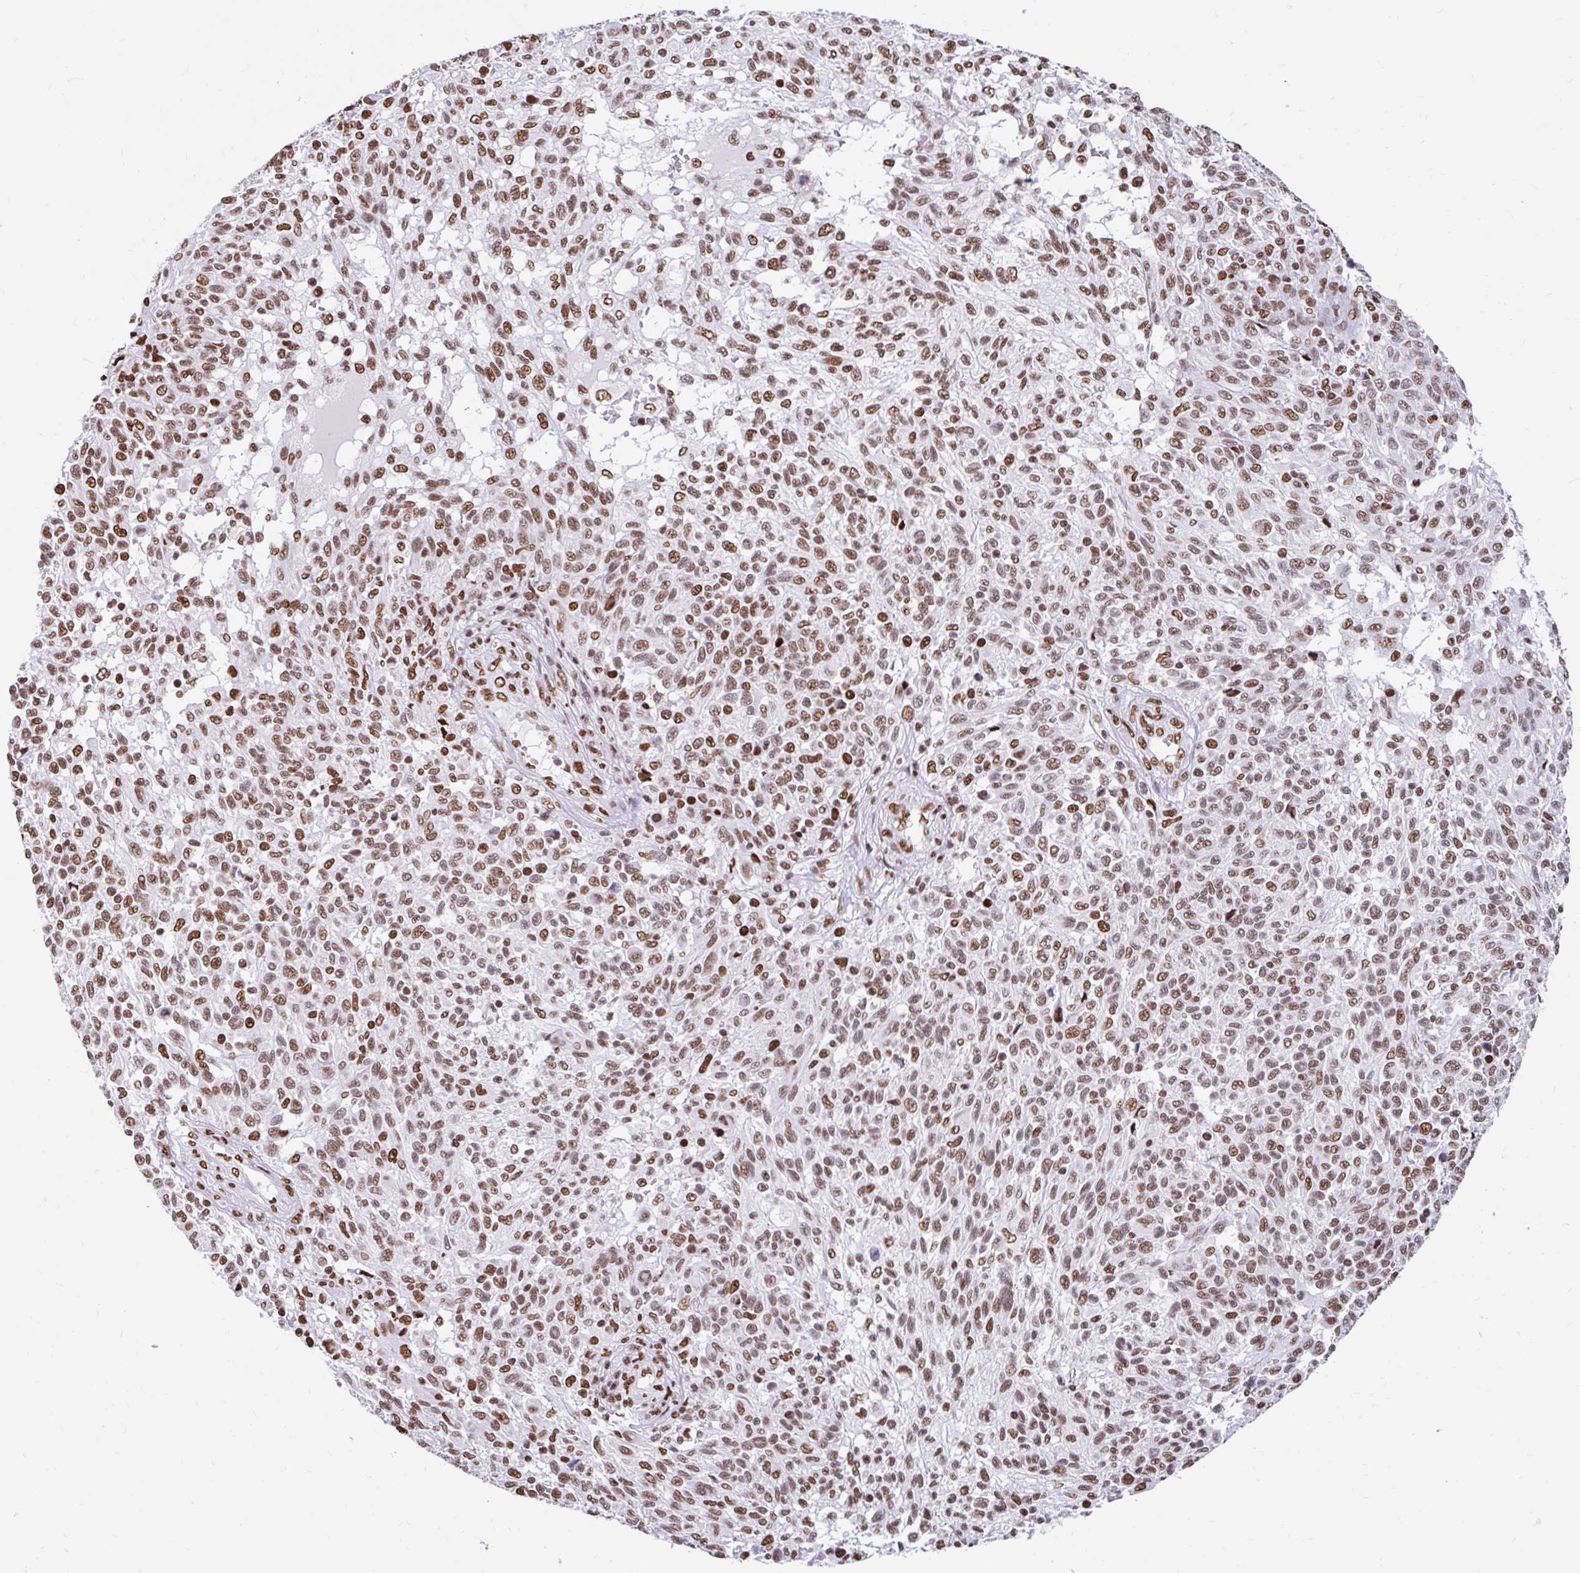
{"staining": {"intensity": "moderate", "quantity": ">75%", "location": "nuclear"}, "tissue": "melanoma", "cell_type": "Tumor cells", "image_type": "cancer", "snomed": [{"axis": "morphology", "description": "Malignant melanoma, NOS"}, {"axis": "topography", "description": "Skin"}], "caption": "Approximately >75% of tumor cells in melanoma reveal moderate nuclear protein positivity as visualized by brown immunohistochemical staining.", "gene": "KHDRBS1", "patient": {"sex": "male", "age": 66}}